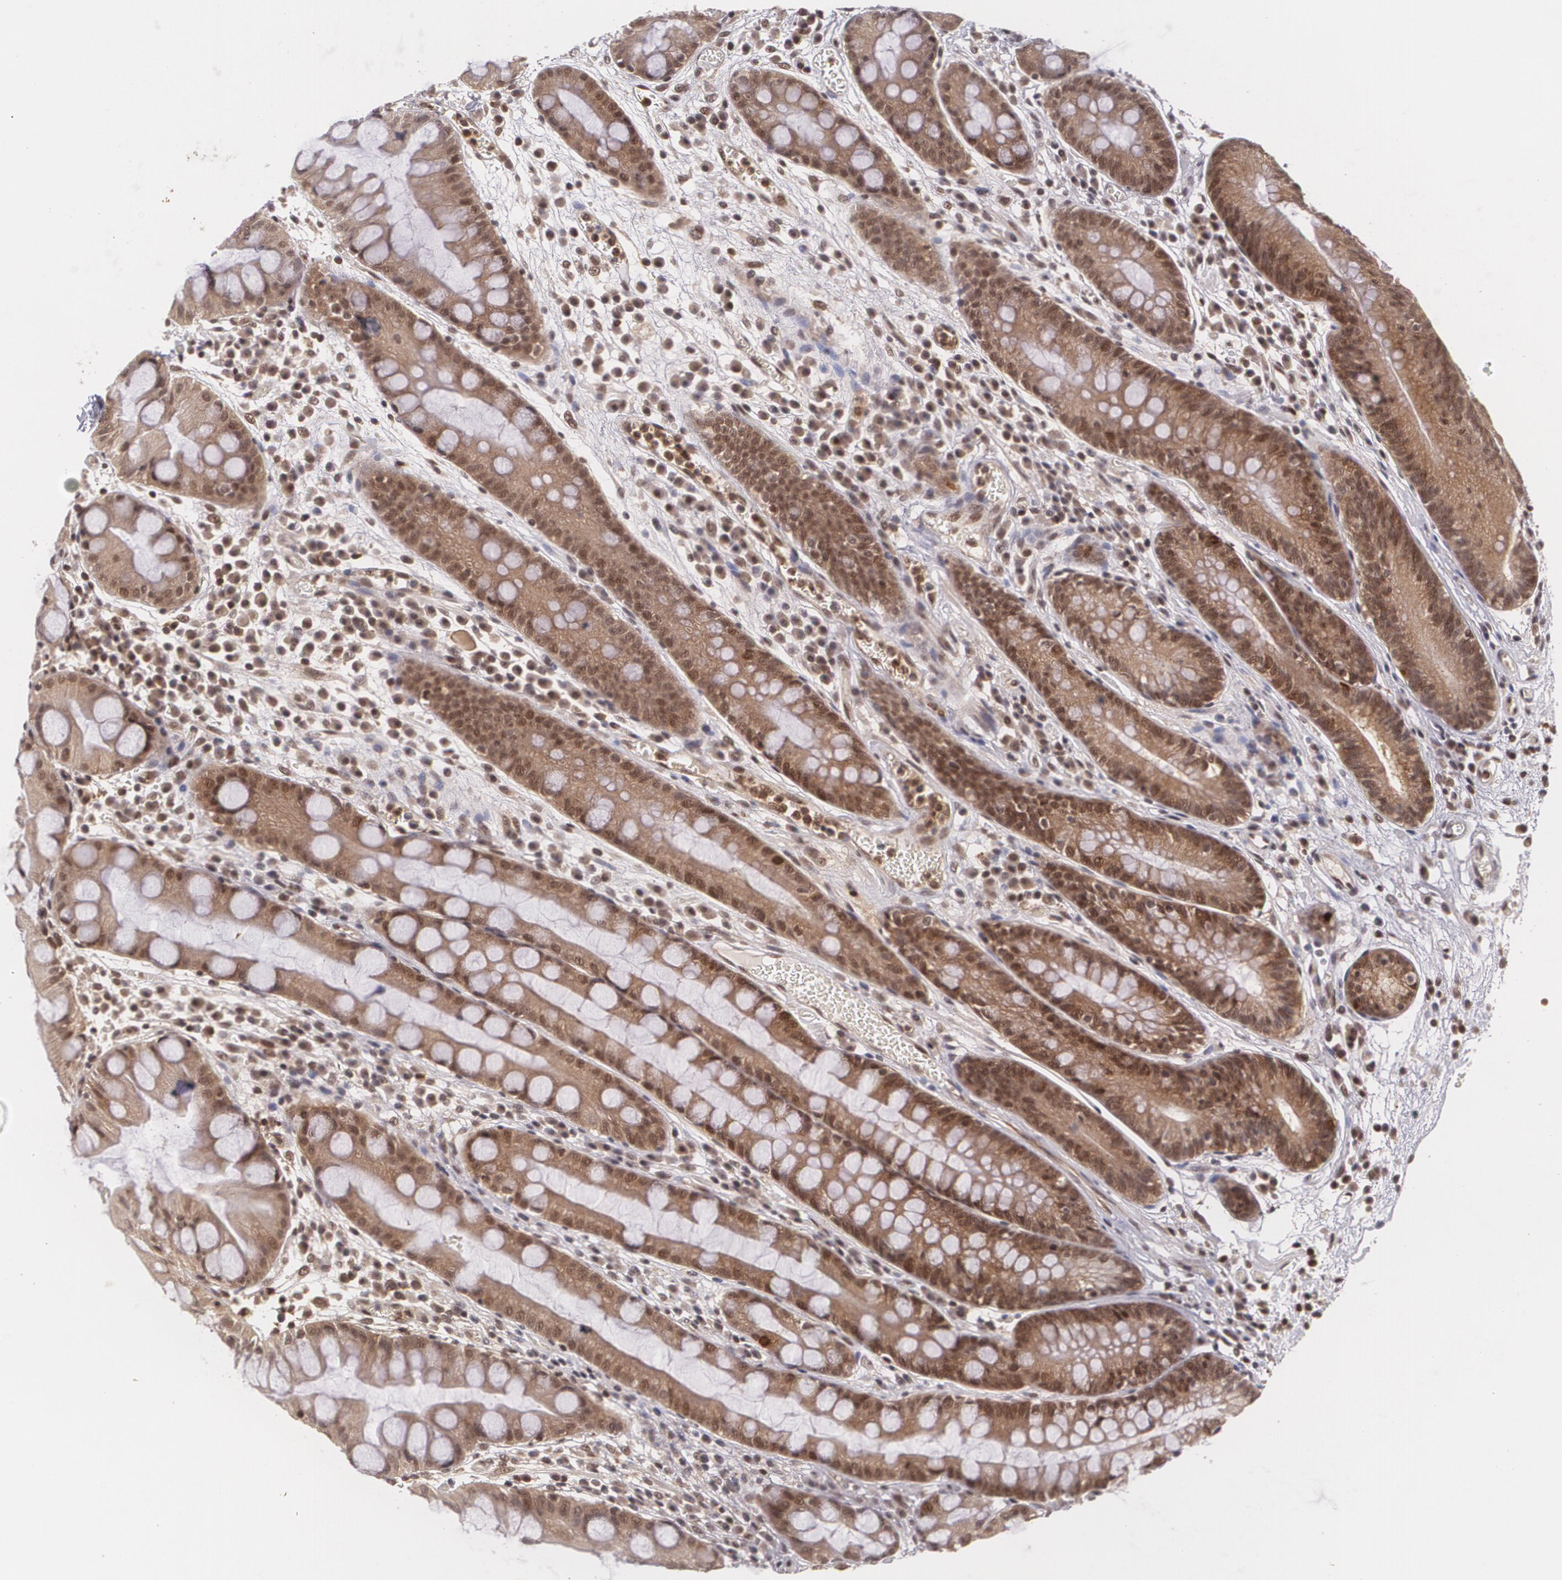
{"staining": {"intensity": "moderate", "quantity": ">75%", "location": "cytoplasmic/membranous,nuclear"}, "tissue": "stomach", "cell_type": "Glandular cells", "image_type": "normal", "snomed": [{"axis": "morphology", "description": "Normal tissue, NOS"}, {"axis": "morphology", "description": "Inflammation, NOS"}, {"axis": "topography", "description": "Stomach, lower"}], "caption": "Protein expression analysis of benign stomach shows moderate cytoplasmic/membranous,nuclear staining in approximately >75% of glandular cells.", "gene": "CUL2", "patient": {"sex": "male", "age": 59}}